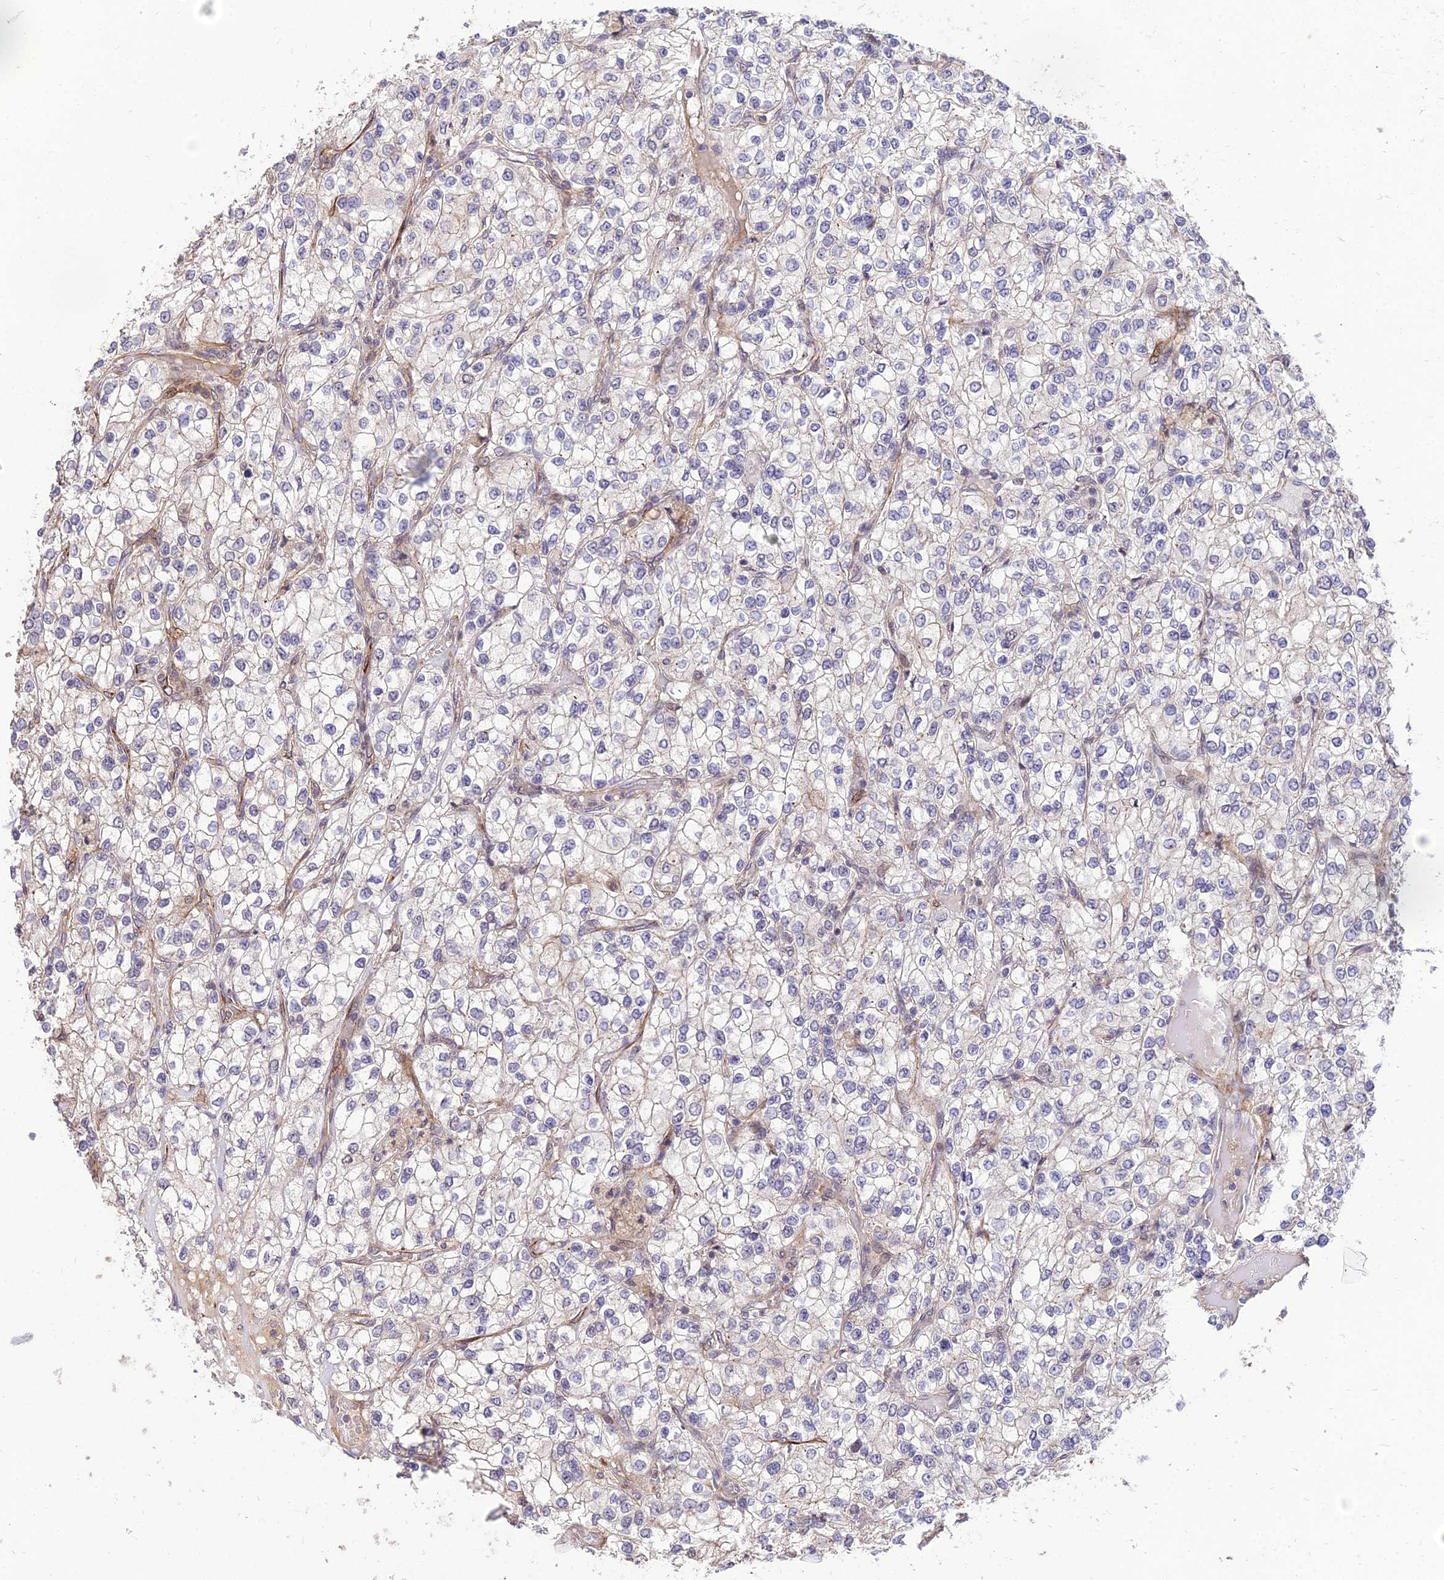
{"staining": {"intensity": "negative", "quantity": "none", "location": "none"}, "tissue": "renal cancer", "cell_type": "Tumor cells", "image_type": "cancer", "snomed": [{"axis": "morphology", "description": "Adenocarcinoma, NOS"}, {"axis": "topography", "description": "Kidney"}], "caption": "There is no significant expression in tumor cells of renal adenocarcinoma.", "gene": "ZNF85", "patient": {"sex": "male", "age": 80}}